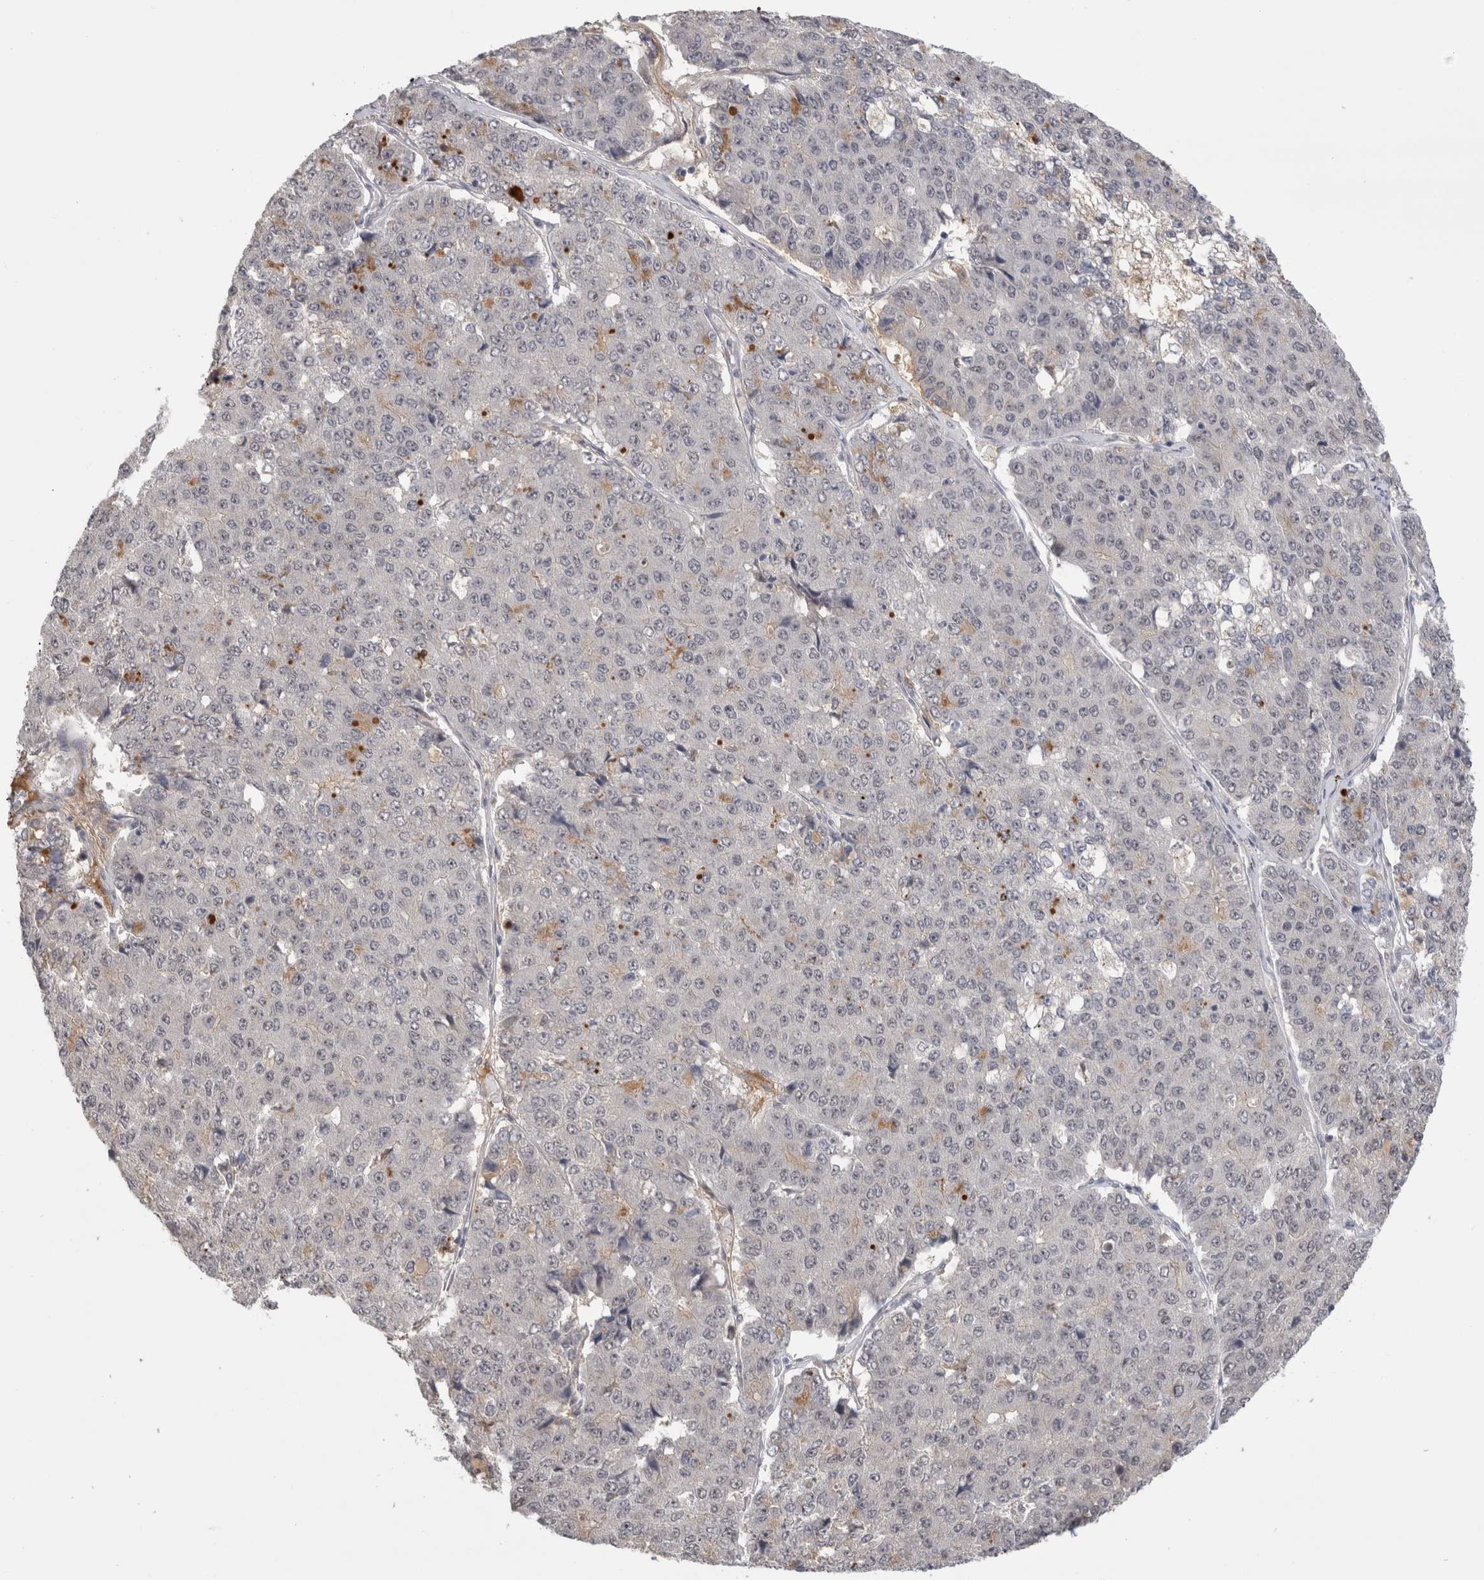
{"staining": {"intensity": "negative", "quantity": "none", "location": "none"}, "tissue": "pancreatic cancer", "cell_type": "Tumor cells", "image_type": "cancer", "snomed": [{"axis": "morphology", "description": "Adenocarcinoma, NOS"}, {"axis": "topography", "description": "Pancreas"}], "caption": "The image demonstrates no significant expression in tumor cells of pancreatic adenocarcinoma. (Stains: DAB immunohistochemistry (IHC) with hematoxylin counter stain, Microscopy: brightfield microscopy at high magnification).", "gene": "ZNF24", "patient": {"sex": "male", "age": 50}}